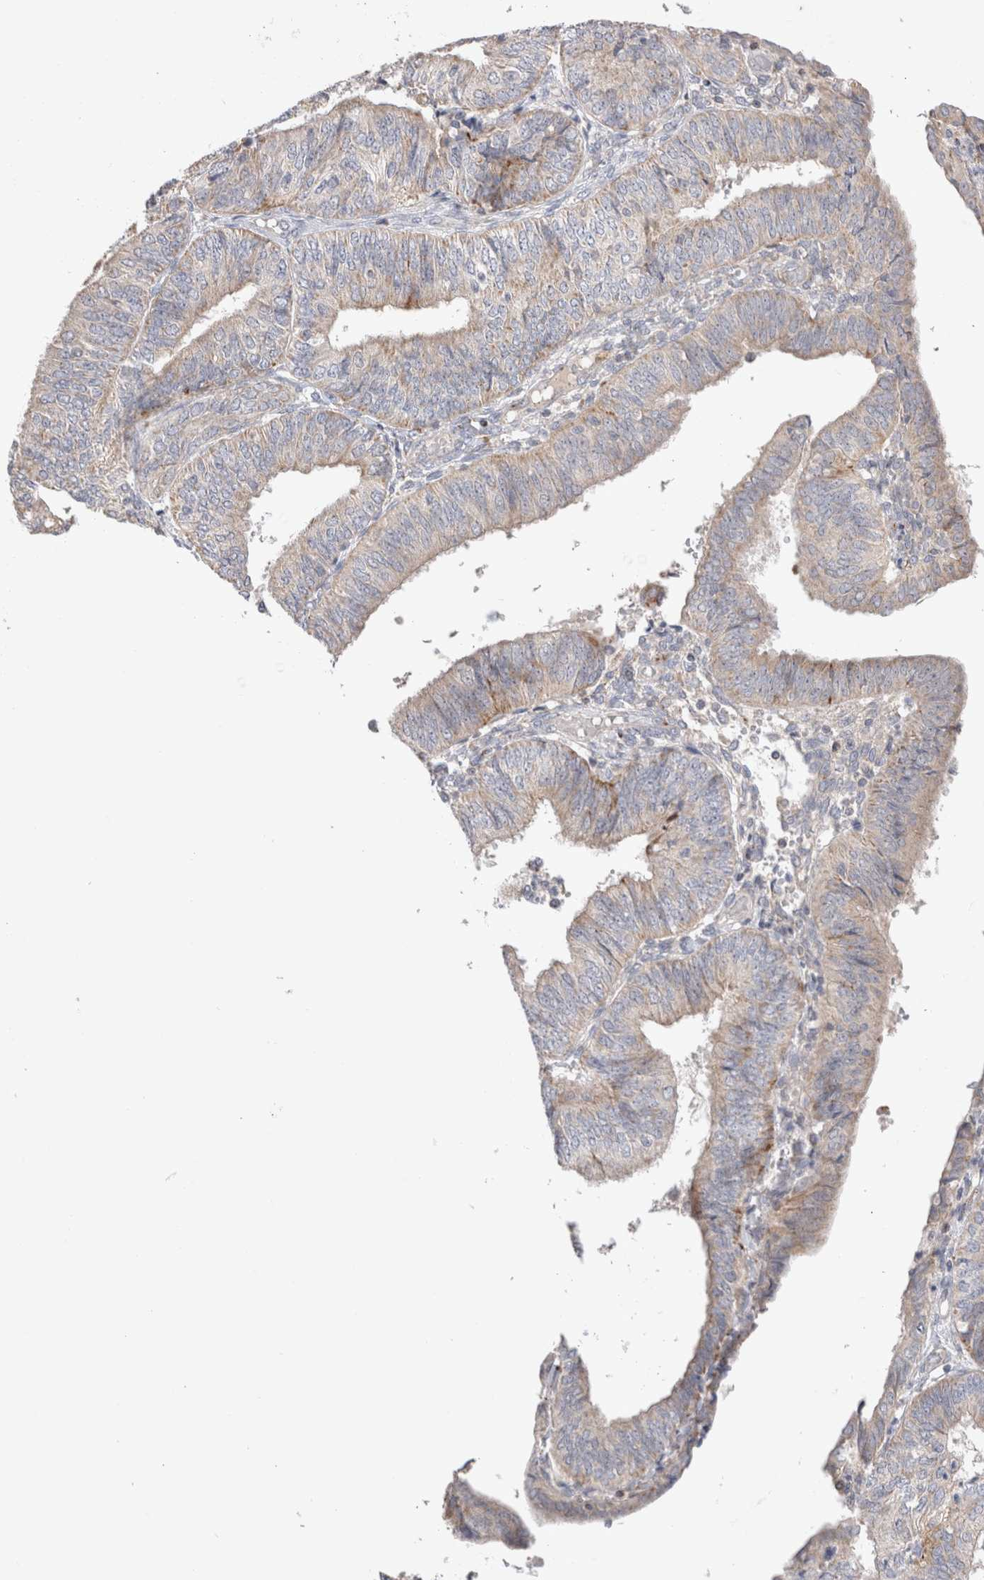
{"staining": {"intensity": "weak", "quantity": "<25%", "location": "cytoplasmic/membranous"}, "tissue": "endometrial cancer", "cell_type": "Tumor cells", "image_type": "cancer", "snomed": [{"axis": "morphology", "description": "Adenocarcinoma, NOS"}, {"axis": "topography", "description": "Endometrium"}], "caption": "Endometrial cancer was stained to show a protein in brown. There is no significant staining in tumor cells. (Brightfield microscopy of DAB immunohistochemistry (IHC) at high magnification).", "gene": "CHADL", "patient": {"sex": "female", "age": 58}}